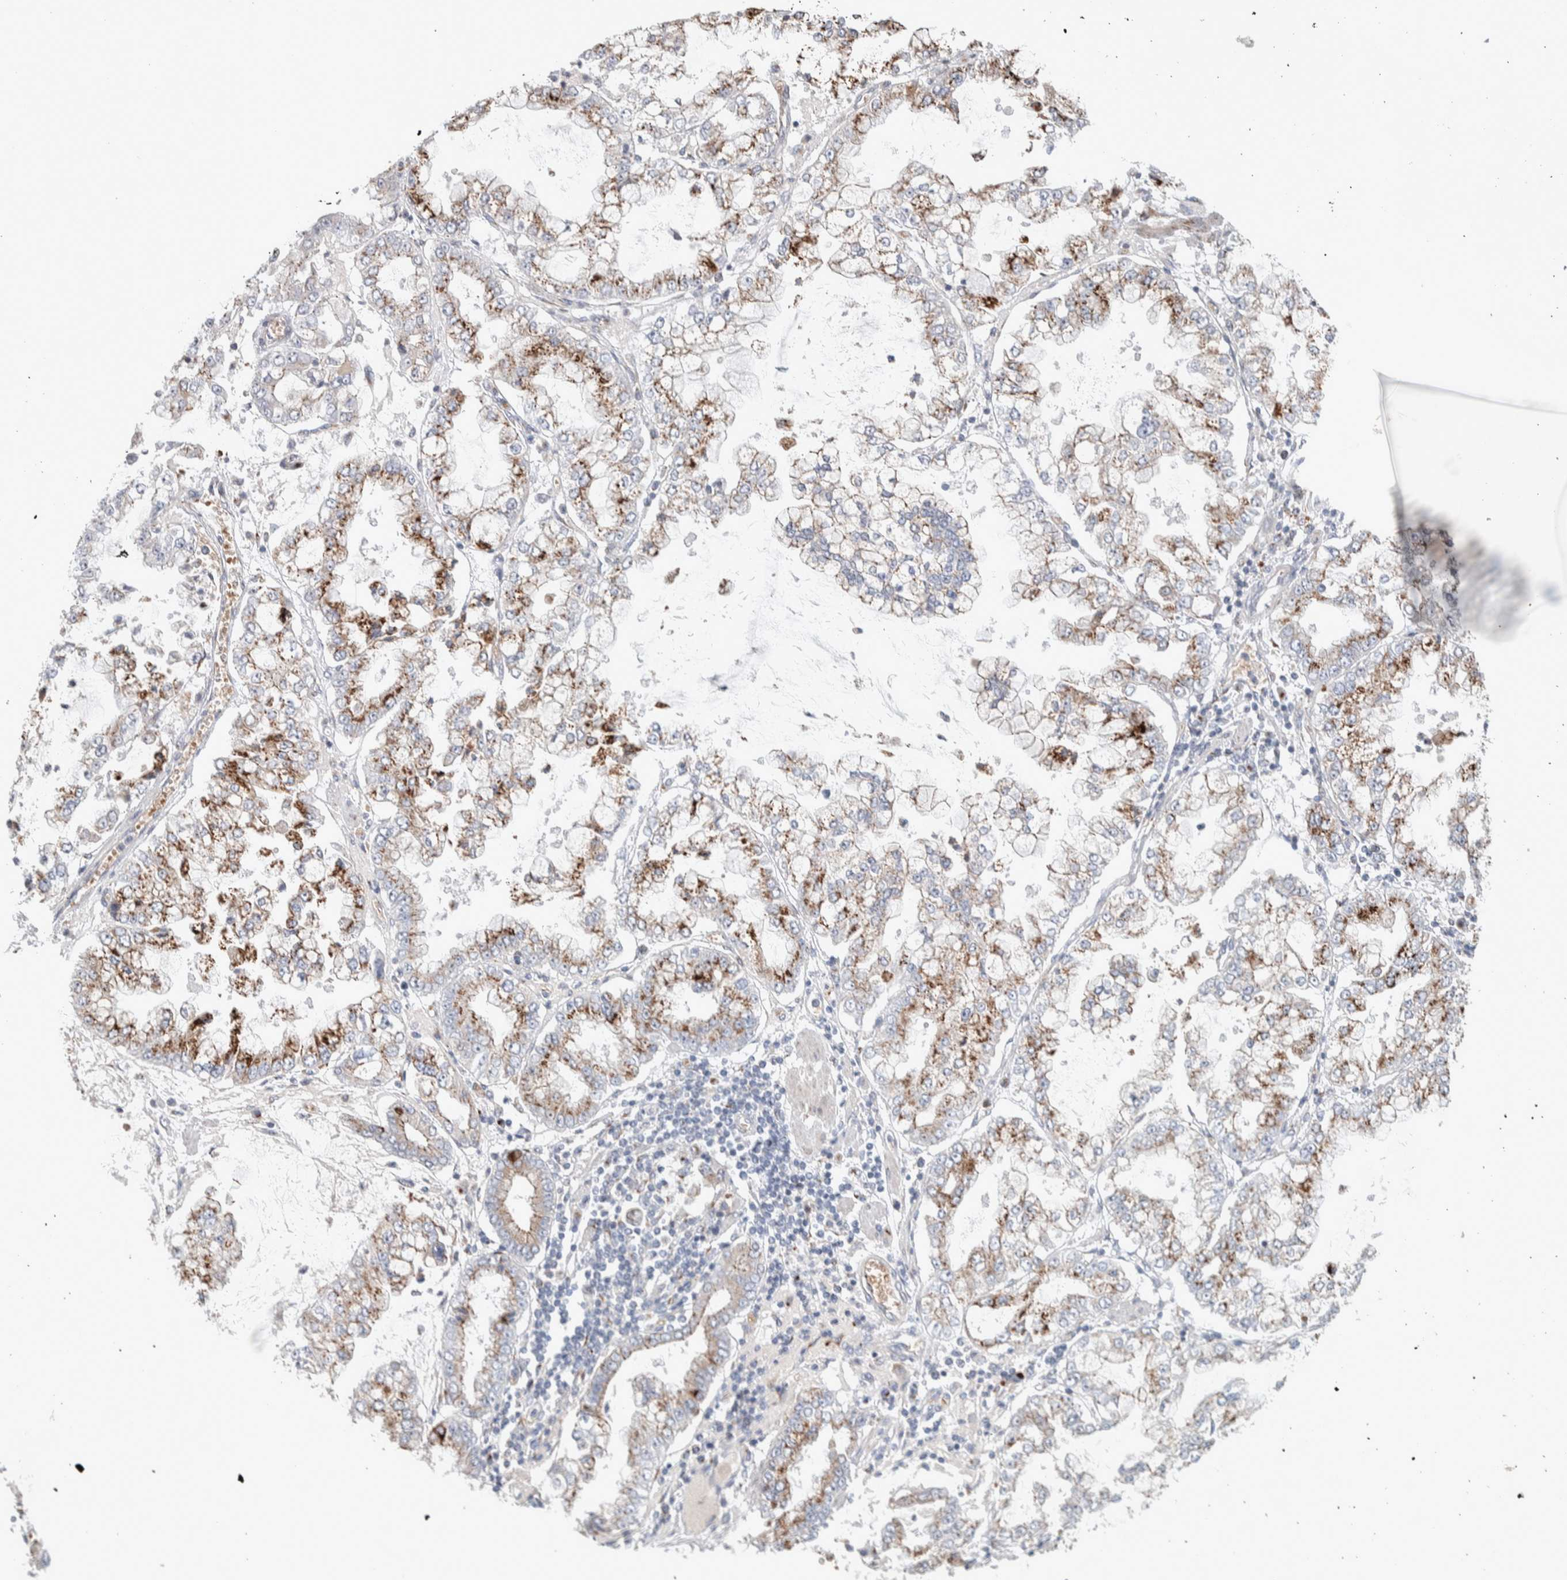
{"staining": {"intensity": "moderate", "quantity": ">75%", "location": "cytoplasmic/membranous"}, "tissue": "stomach cancer", "cell_type": "Tumor cells", "image_type": "cancer", "snomed": [{"axis": "morphology", "description": "Adenocarcinoma, NOS"}, {"axis": "topography", "description": "Stomach"}], "caption": "Protein staining of stomach cancer tissue shows moderate cytoplasmic/membranous positivity in approximately >75% of tumor cells.", "gene": "SLC38A10", "patient": {"sex": "male", "age": 76}}